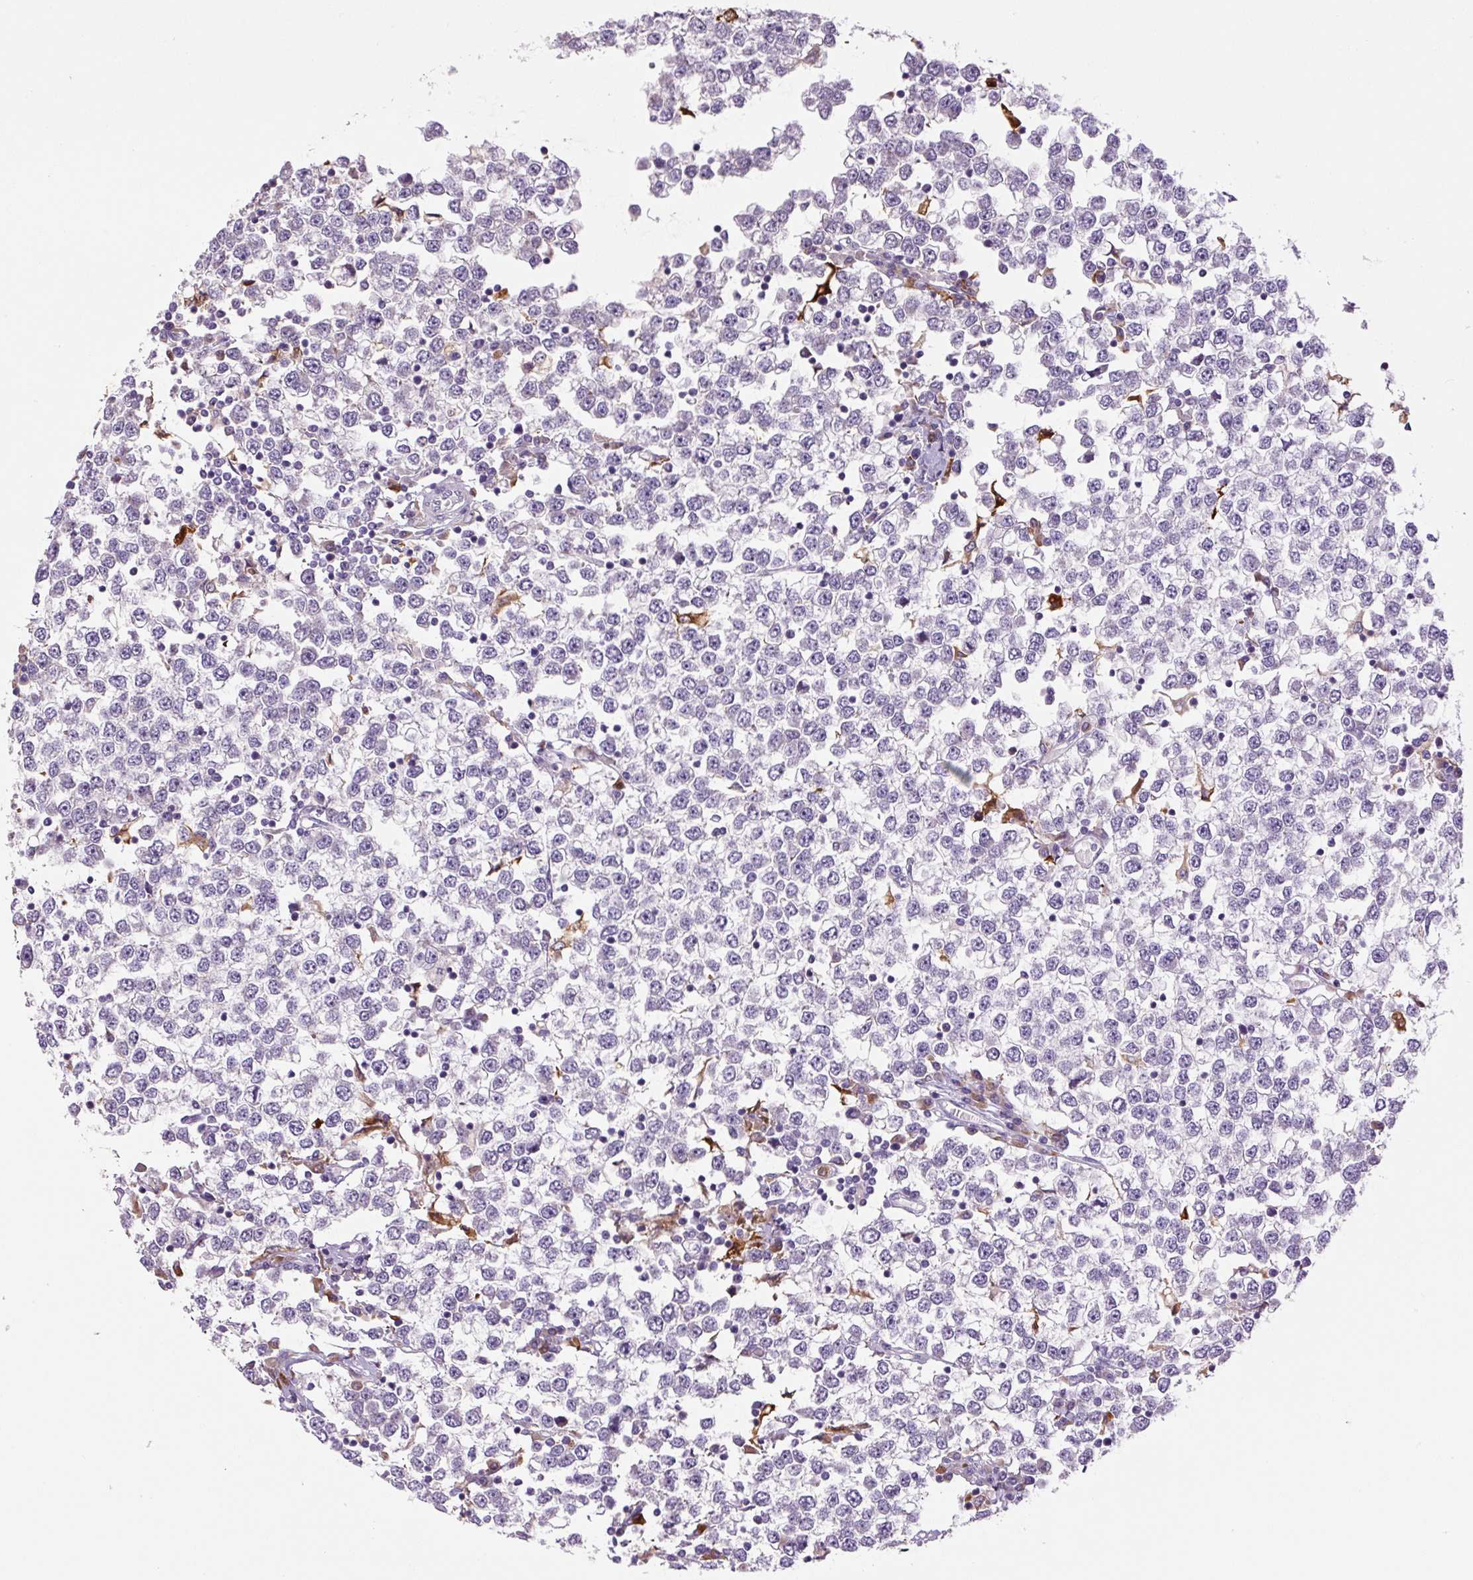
{"staining": {"intensity": "negative", "quantity": "none", "location": "none"}, "tissue": "testis cancer", "cell_type": "Tumor cells", "image_type": "cancer", "snomed": [{"axis": "morphology", "description": "Seminoma, NOS"}, {"axis": "topography", "description": "Testis"}], "caption": "DAB (3,3'-diaminobenzidine) immunohistochemical staining of human testis seminoma exhibits no significant positivity in tumor cells. (Brightfield microscopy of DAB immunohistochemistry at high magnification).", "gene": "FUT10", "patient": {"sex": "male", "age": 65}}